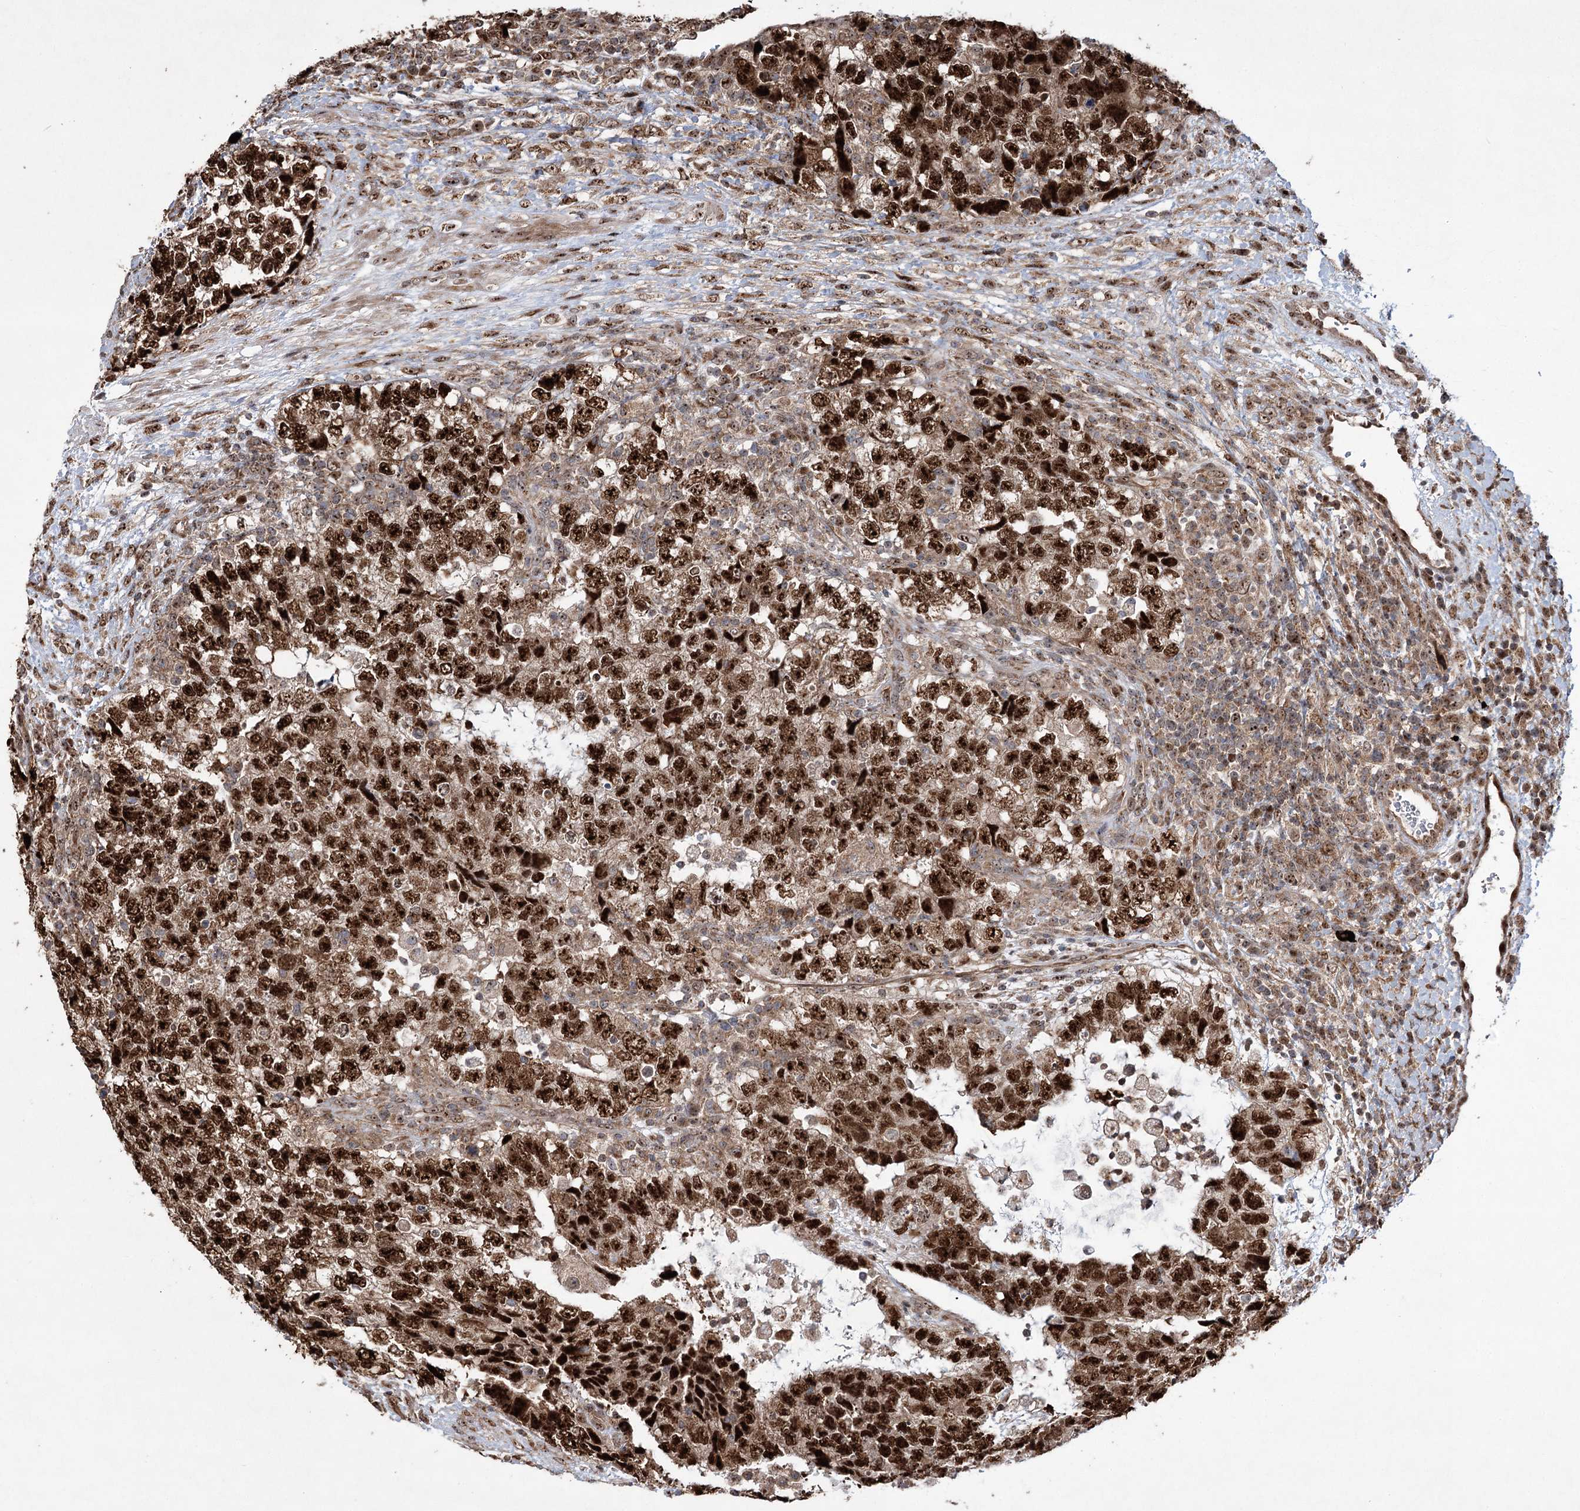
{"staining": {"intensity": "strong", "quantity": ">75%", "location": "nuclear"}, "tissue": "testis cancer", "cell_type": "Tumor cells", "image_type": "cancer", "snomed": [{"axis": "morphology", "description": "Carcinoma, Embryonal, NOS"}, {"axis": "topography", "description": "Testis"}], "caption": "There is high levels of strong nuclear expression in tumor cells of embryonal carcinoma (testis), as demonstrated by immunohistochemical staining (brown color).", "gene": "SERINC5", "patient": {"sex": "male", "age": 37}}